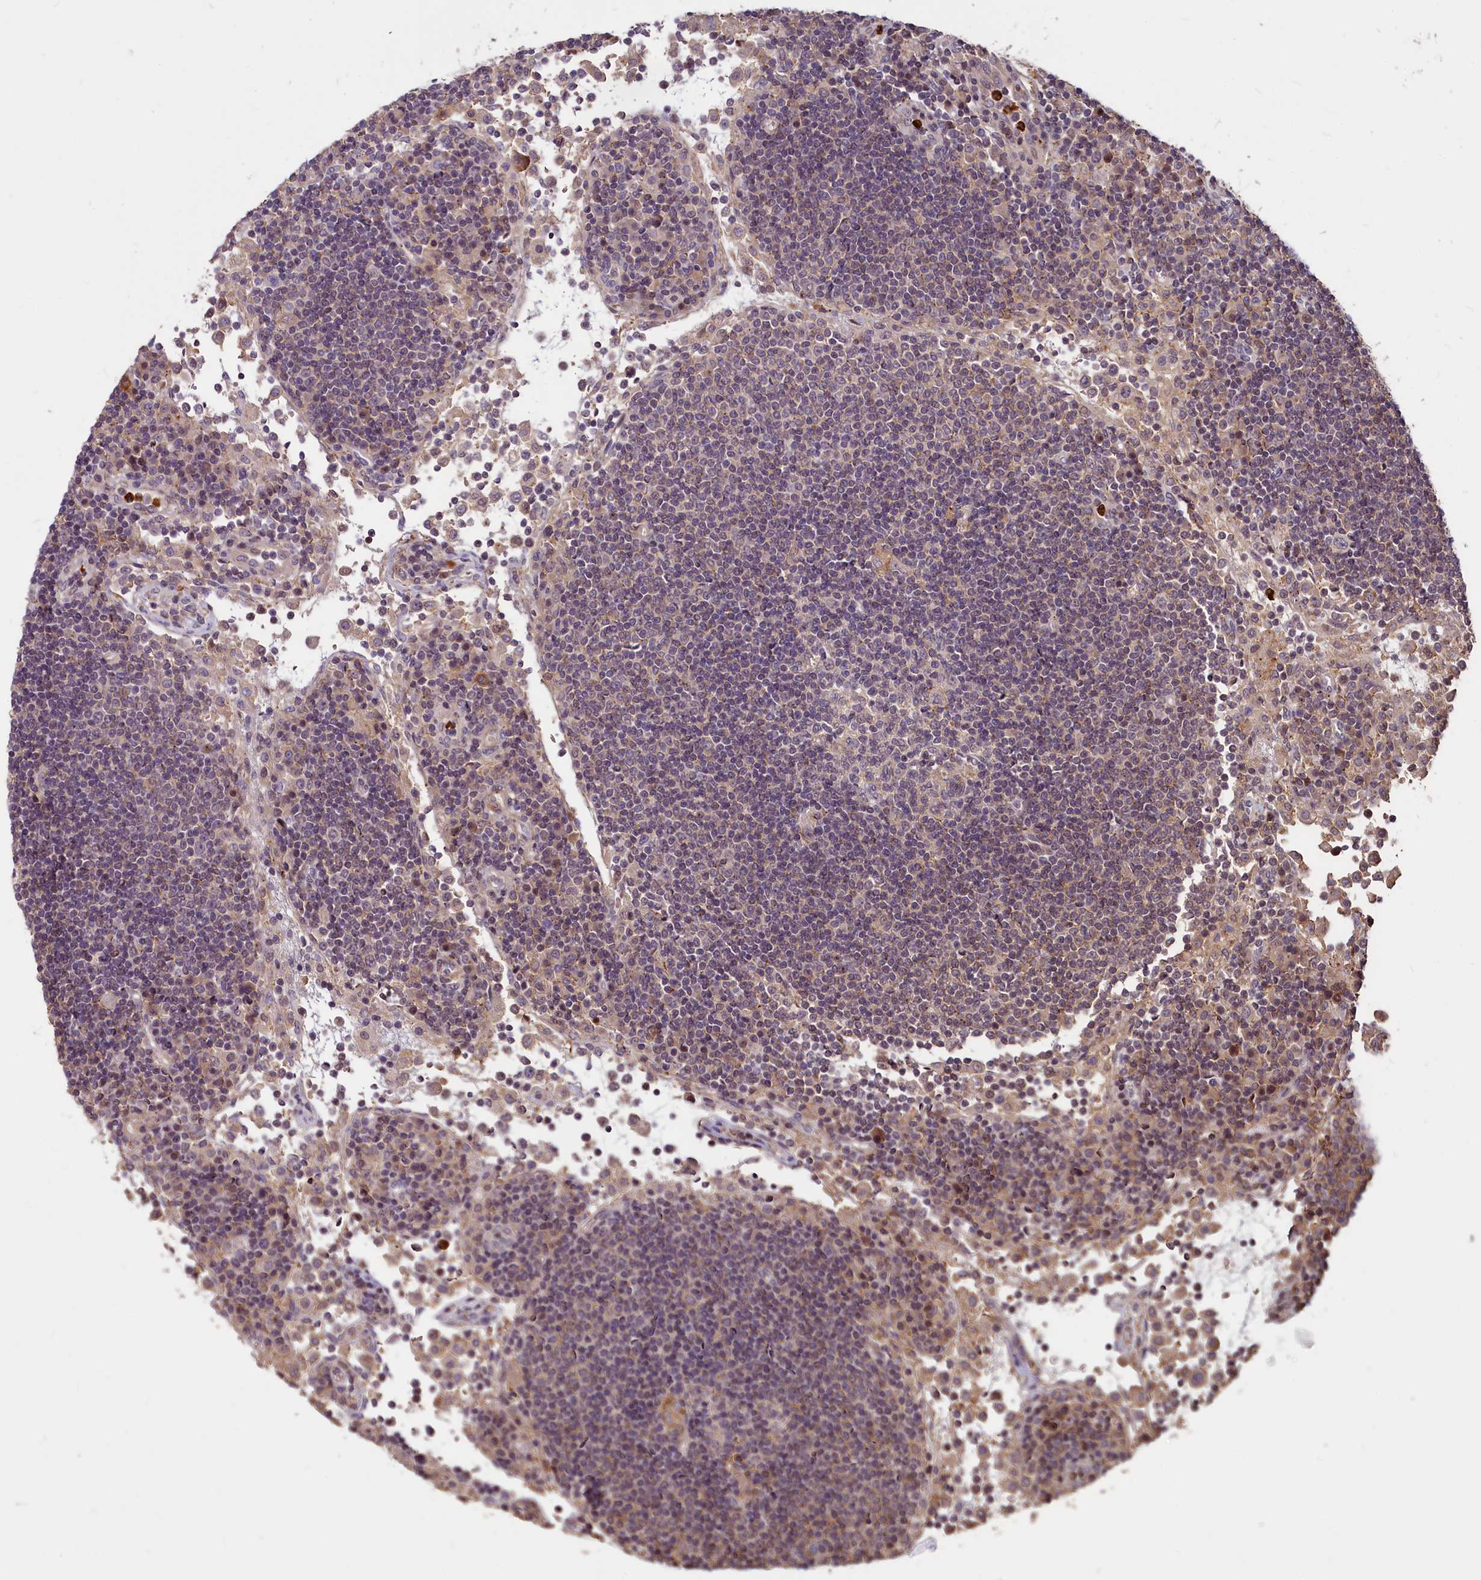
{"staining": {"intensity": "negative", "quantity": "none", "location": "none"}, "tissue": "lymph node", "cell_type": "Germinal center cells", "image_type": "normal", "snomed": [{"axis": "morphology", "description": "Normal tissue, NOS"}, {"axis": "topography", "description": "Lymph node"}], "caption": "Germinal center cells show no significant protein staining in normal lymph node. The staining is performed using DAB brown chromogen with nuclei counter-stained in using hematoxylin.", "gene": "ATG101", "patient": {"sex": "female", "age": 53}}